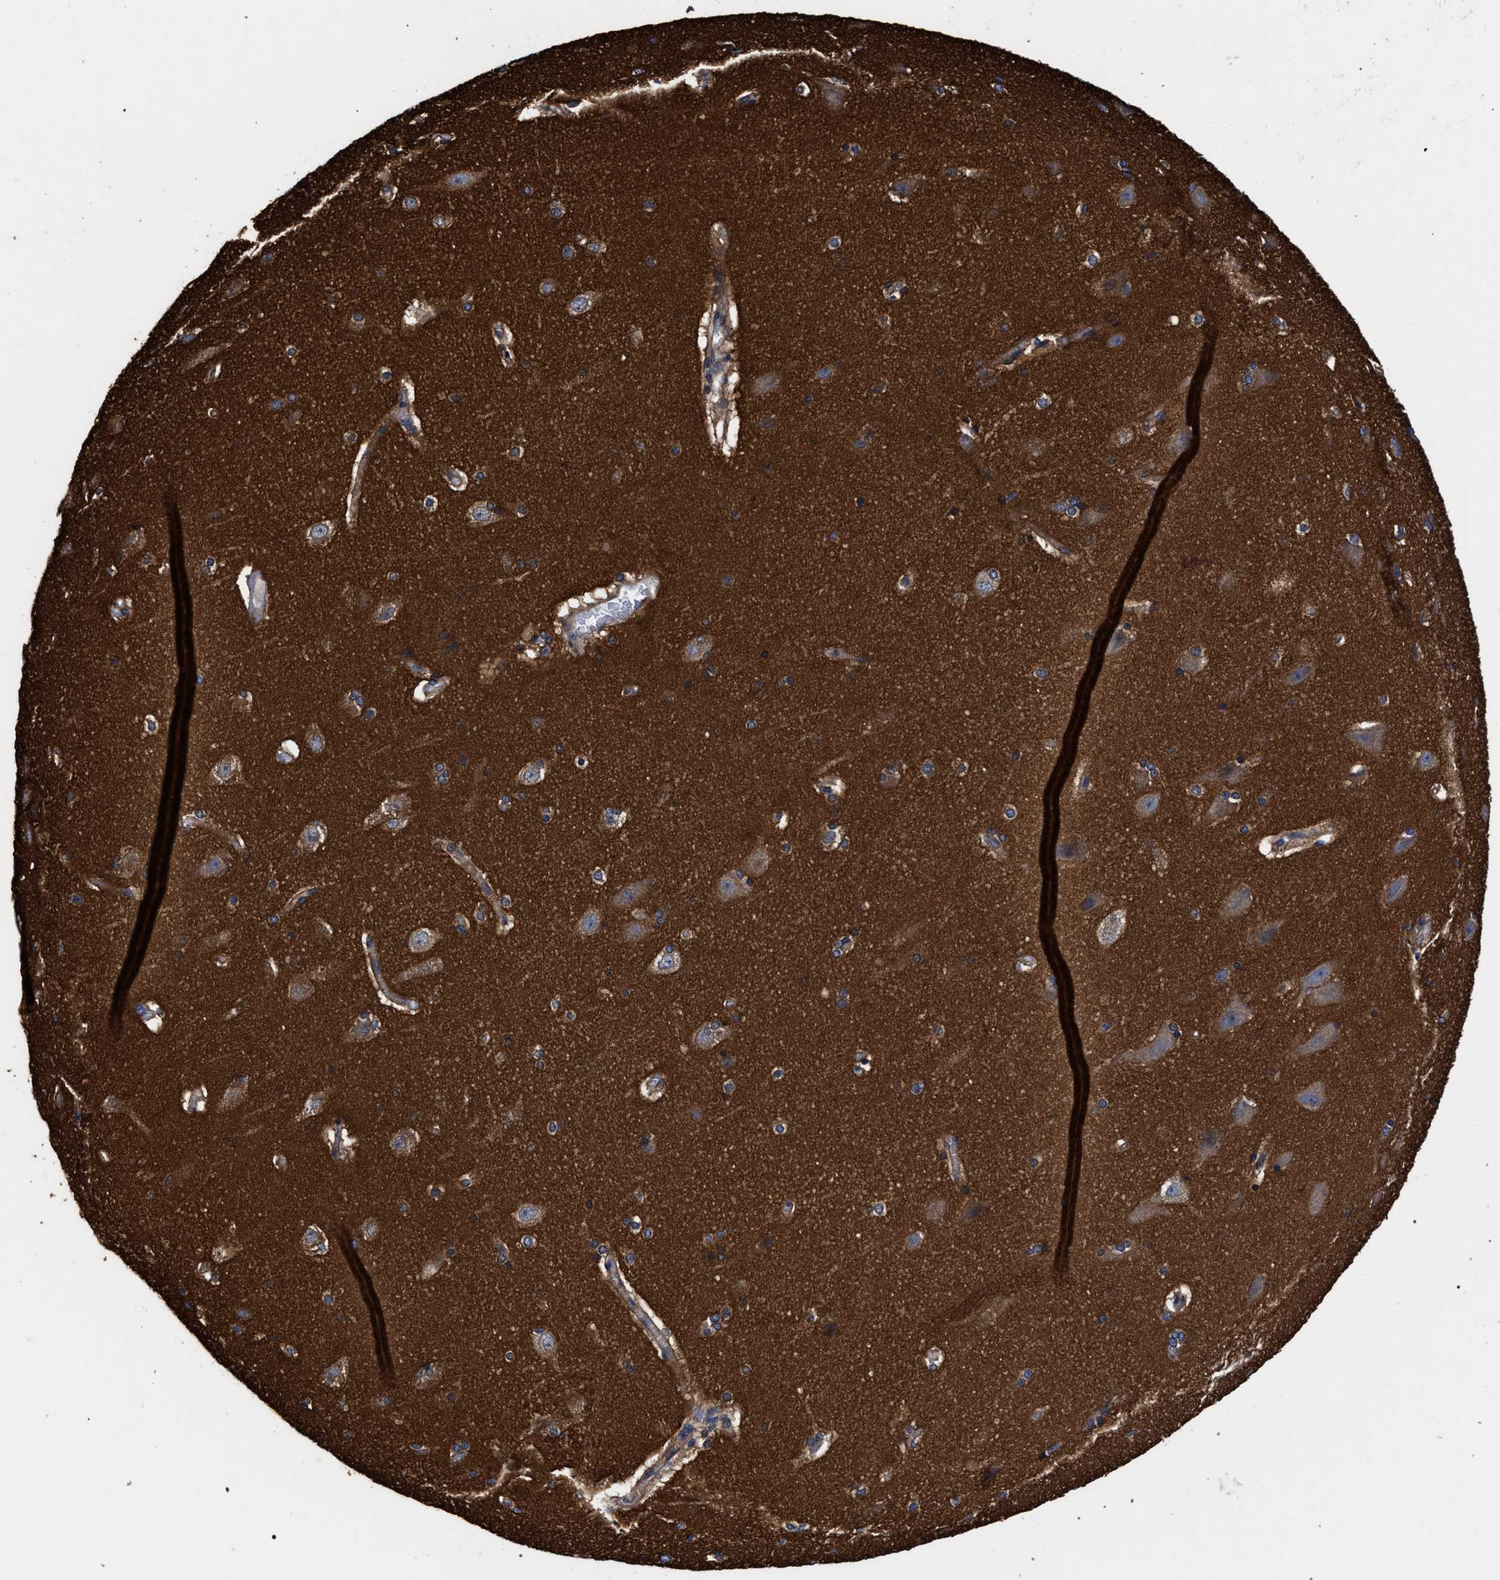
{"staining": {"intensity": "negative", "quantity": "none", "location": "none"}, "tissue": "cerebral cortex", "cell_type": "Endothelial cells", "image_type": "normal", "snomed": [{"axis": "morphology", "description": "Normal tissue, NOS"}, {"axis": "topography", "description": "Cerebral cortex"}, {"axis": "topography", "description": "Hippocampus"}], "caption": "Immunohistochemistry (IHC) of normal cerebral cortex reveals no expression in endothelial cells.", "gene": "CFAP95", "patient": {"sex": "female", "age": 19}}